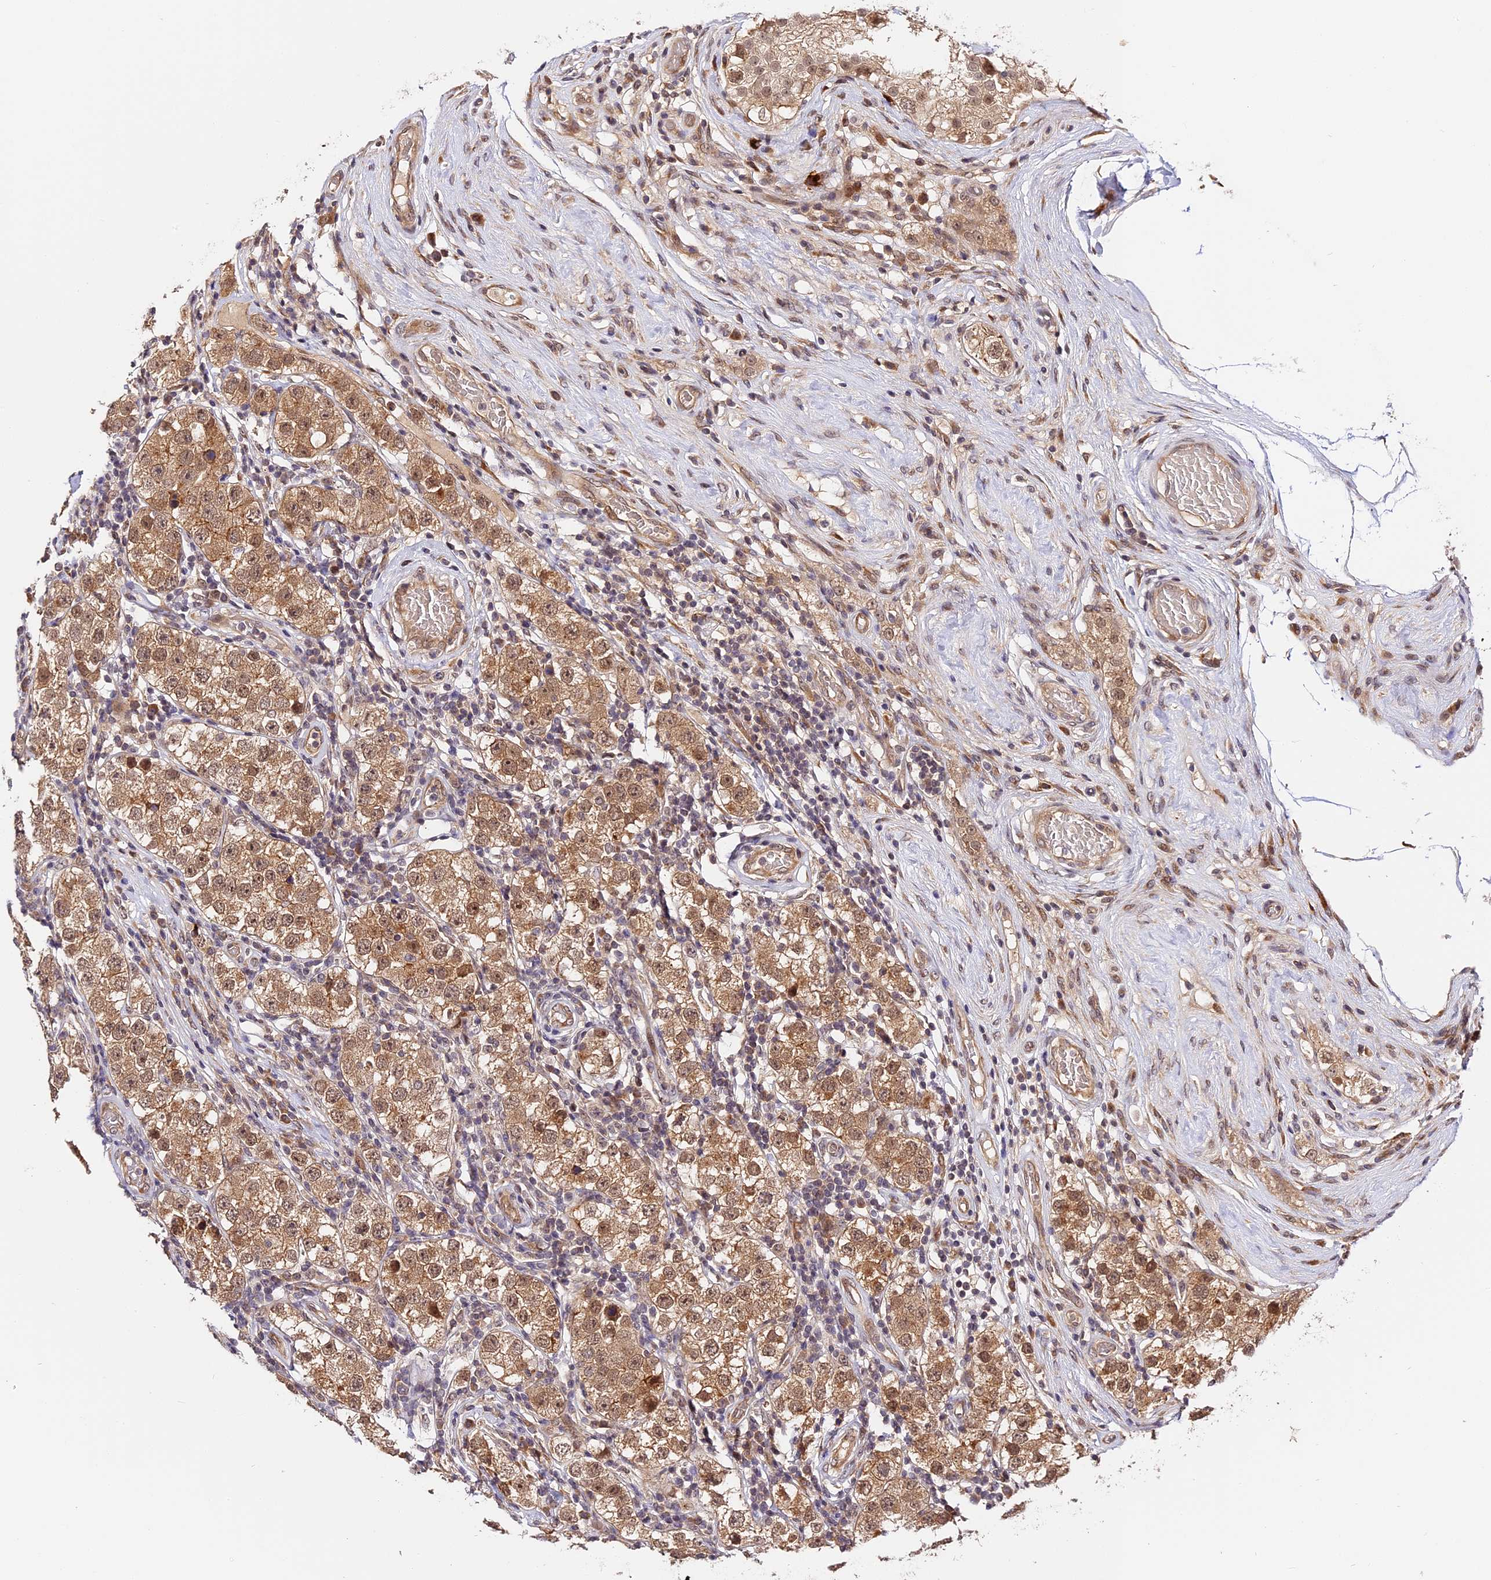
{"staining": {"intensity": "moderate", "quantity": ">75%", "location": "cytoplasmic/membranous,nuclear"}, "tissue": "testis cancer", "cell_type": "Tumor cells", "image_type": "cancer", "snomed": [{"axis": "morphology", "description": "Seminoma, NOS"}, {"axis": "topography", "description": "Testis"}], "caption": "Seminoma (testis) stained with a protein marker demonstrates moderate staining in tumor cells.", "gene": "IMPACT", "patient": {"sex": "male", "age": 34}}